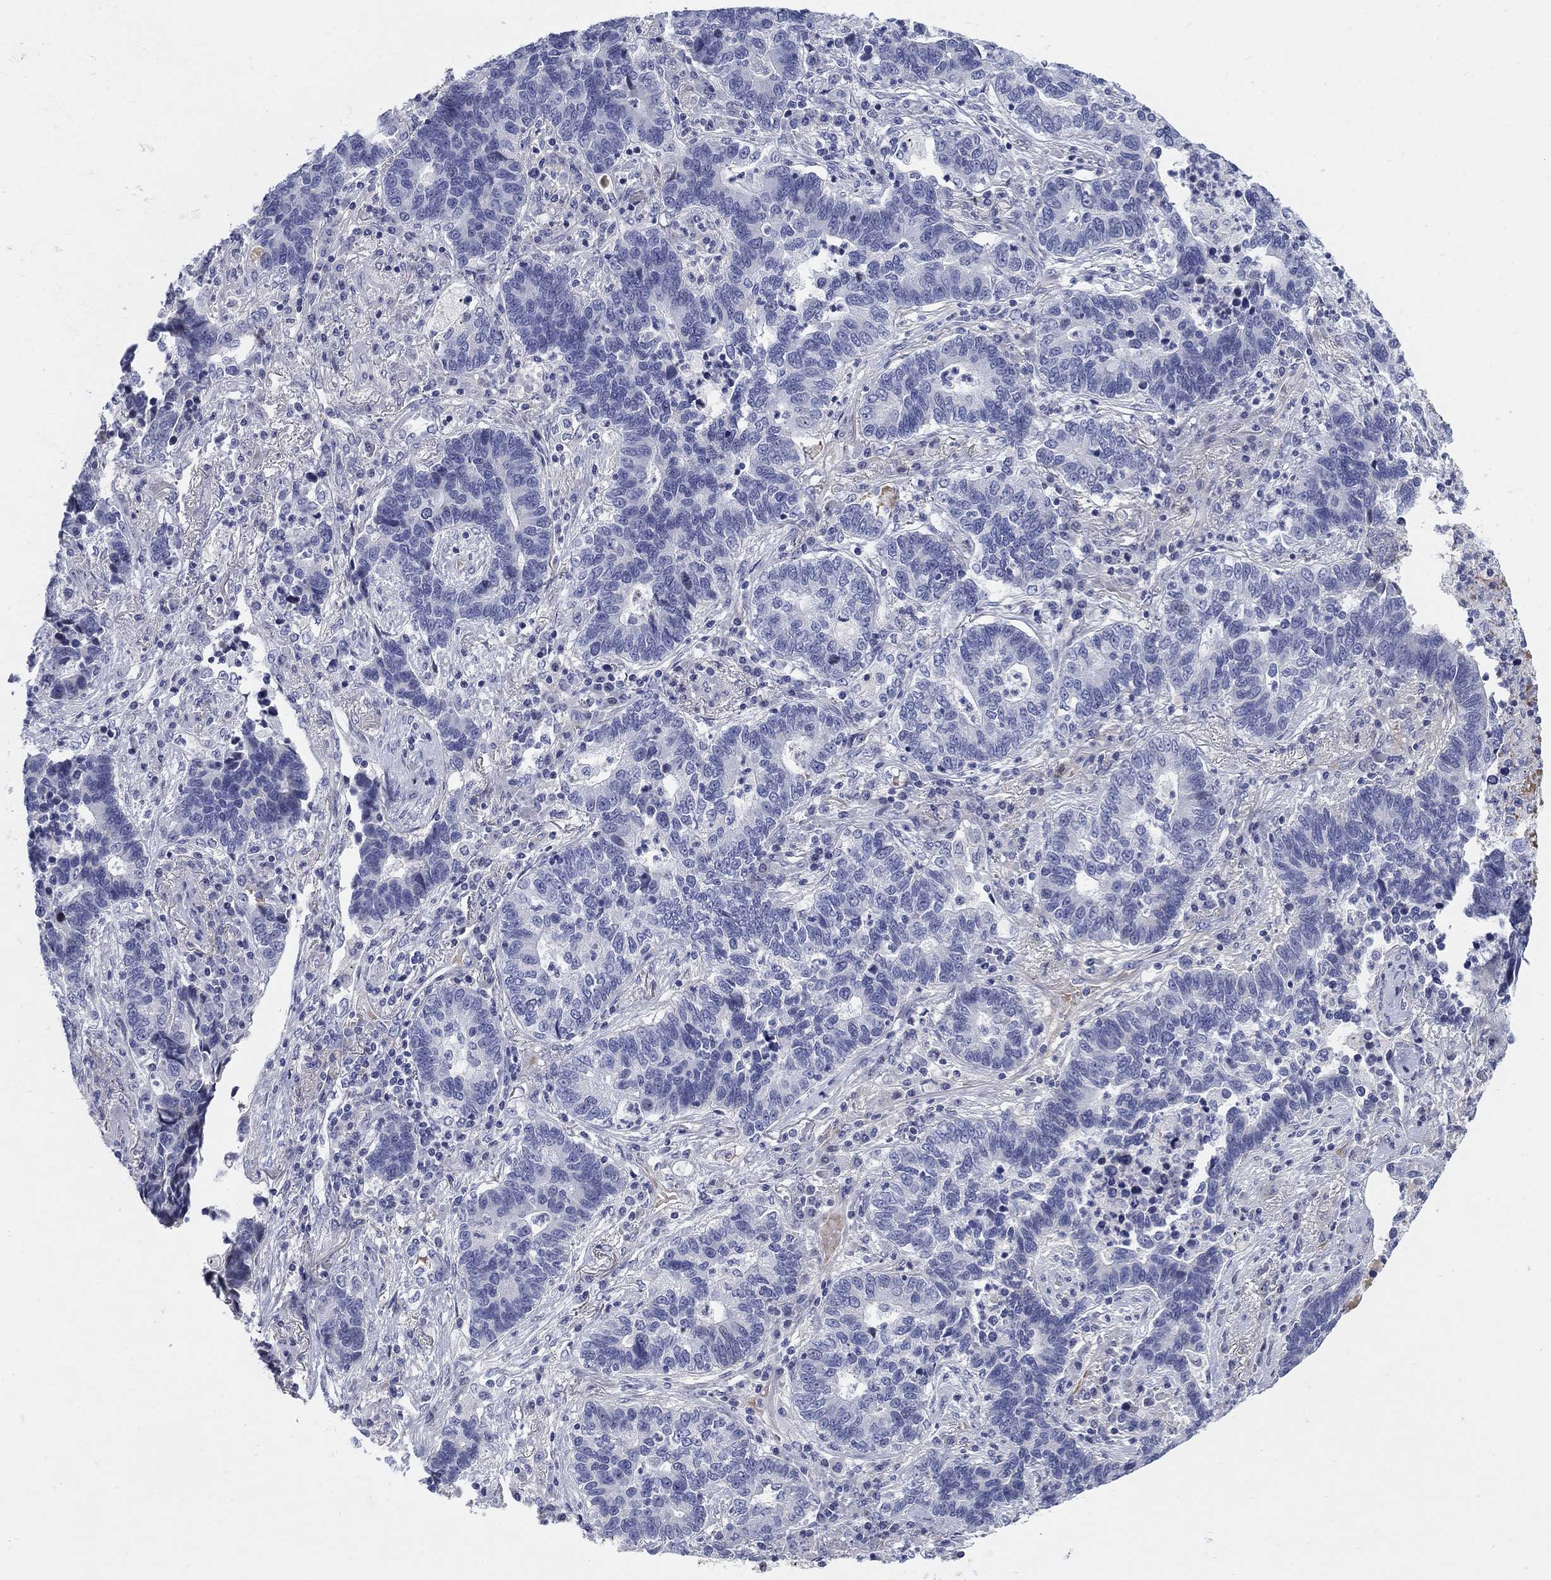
{"staining": {"intensity": "negative", "quantity": "none", "location": "none"}, "tissue": "lung cancer", "cell_type": "Tumor cells", "image_type": "cancer", "snomed": [{"axis": "morphology", "description": "Adenocarcinoma, NOS"}, {"axis": "topography", "description": "Lung"}], "caption": "This histopathology image is of lung adenocarcinoma stained with IHC to label a protein in brown with the nuclei are counter-stained blue. There is no positivity in tumor cells. (Immunohistochemistry (ihc), brightfield microscopy, high magnification).", "gene": "HEATR4", "patient": {"sex": "female", "age": 57}}